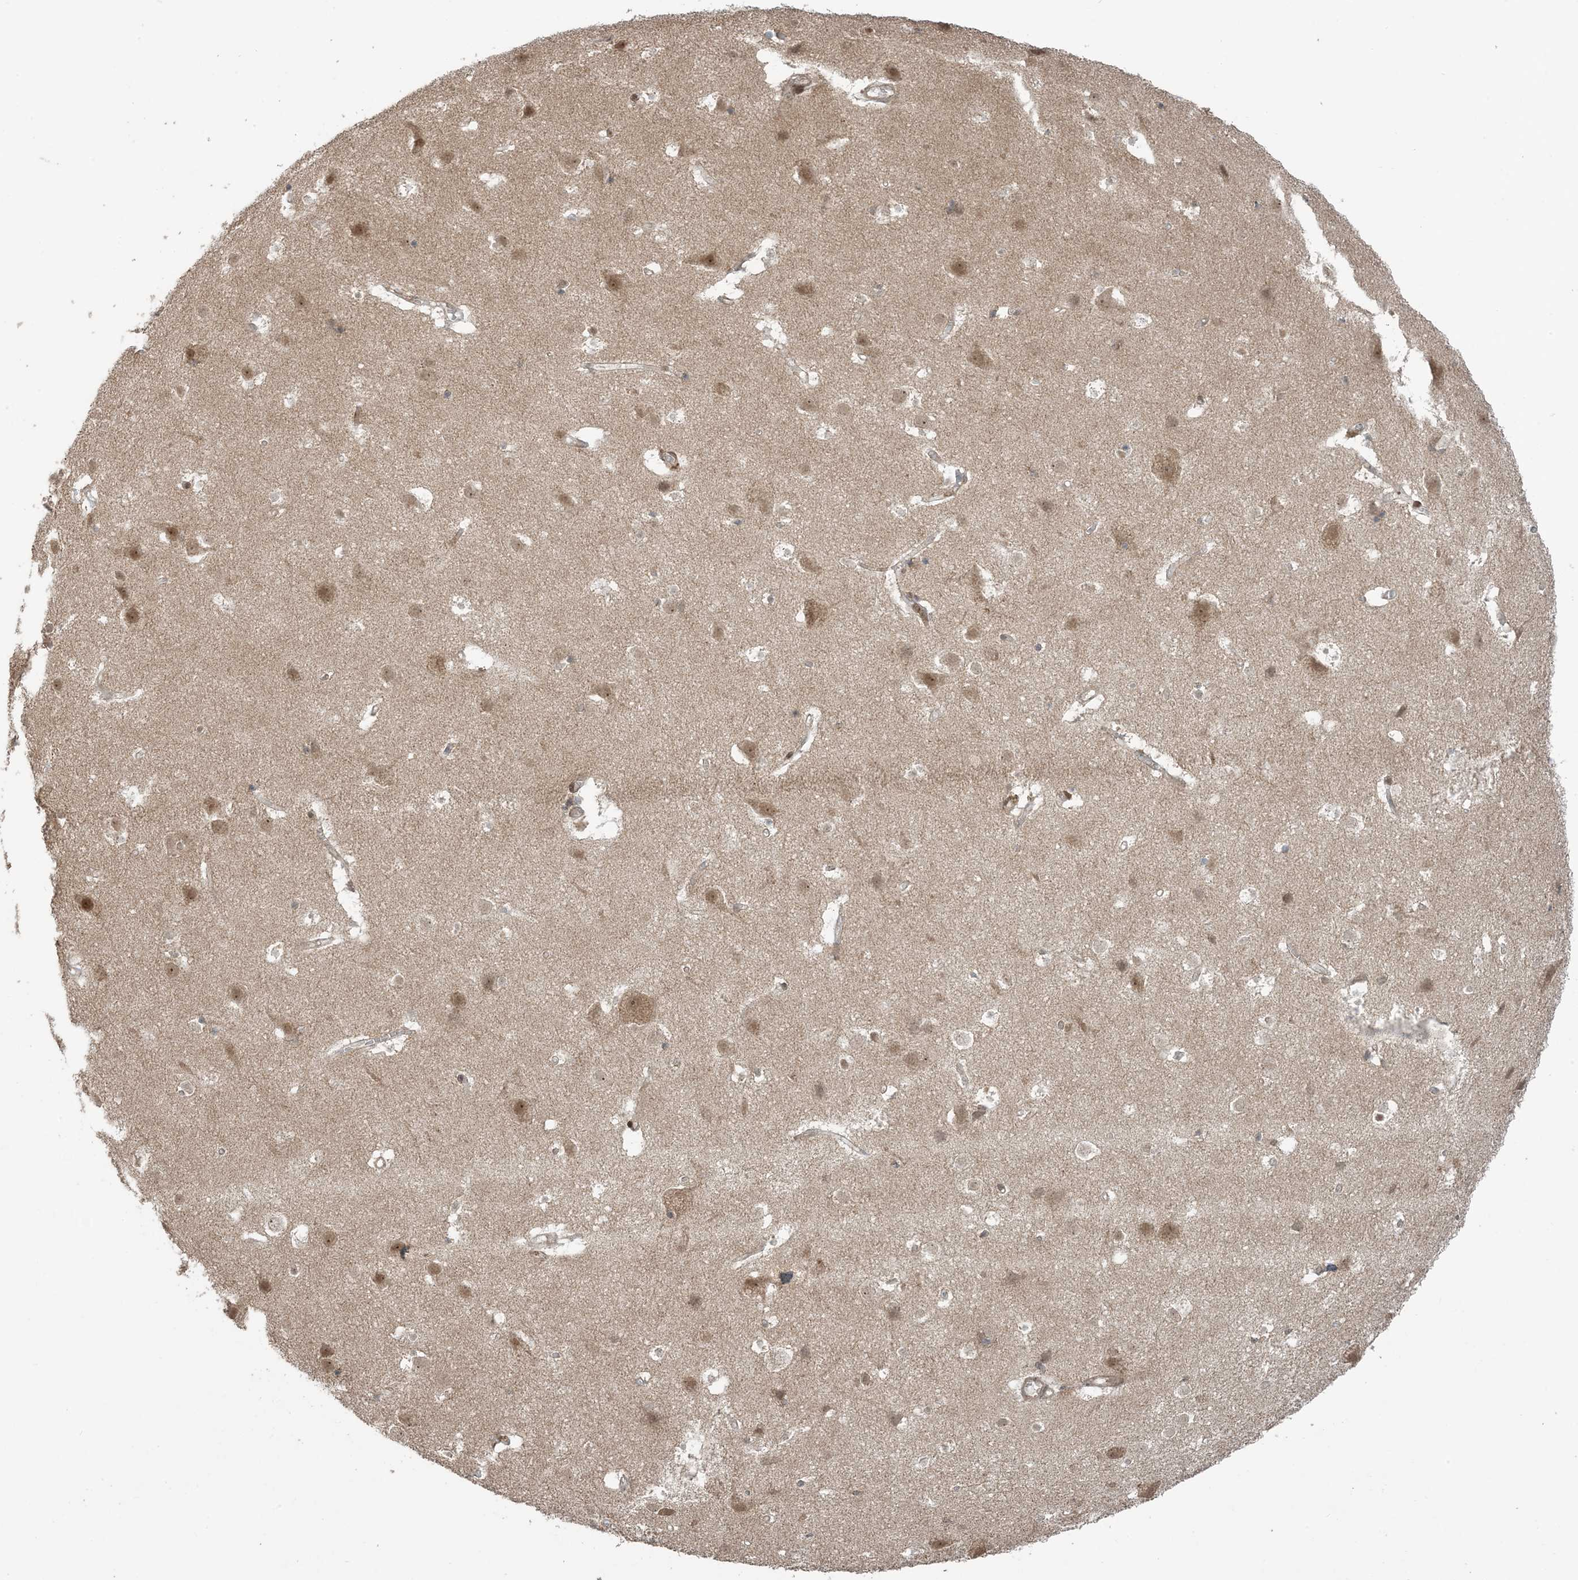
{"staining": {"intensity": "negative", "quantity": "none", "location": "none"}, "tissue": "cerebral cortex", "cell_type": "Endothelial cells", "image_type": "normal", "snomed": [{"axis": "morphology", "description": "Normal tissue, NOS"}, {"axis": "topography", "description": "Cerebral cortex"}], "caption": "Immunohistochemistry photomicrograph of benign human cerebral cortex stained for a protein (brown), which exhibits no positivity in endothelial cells.", "gene": "PHLDB2", "patient": {"sex": "male", "age": 54}}